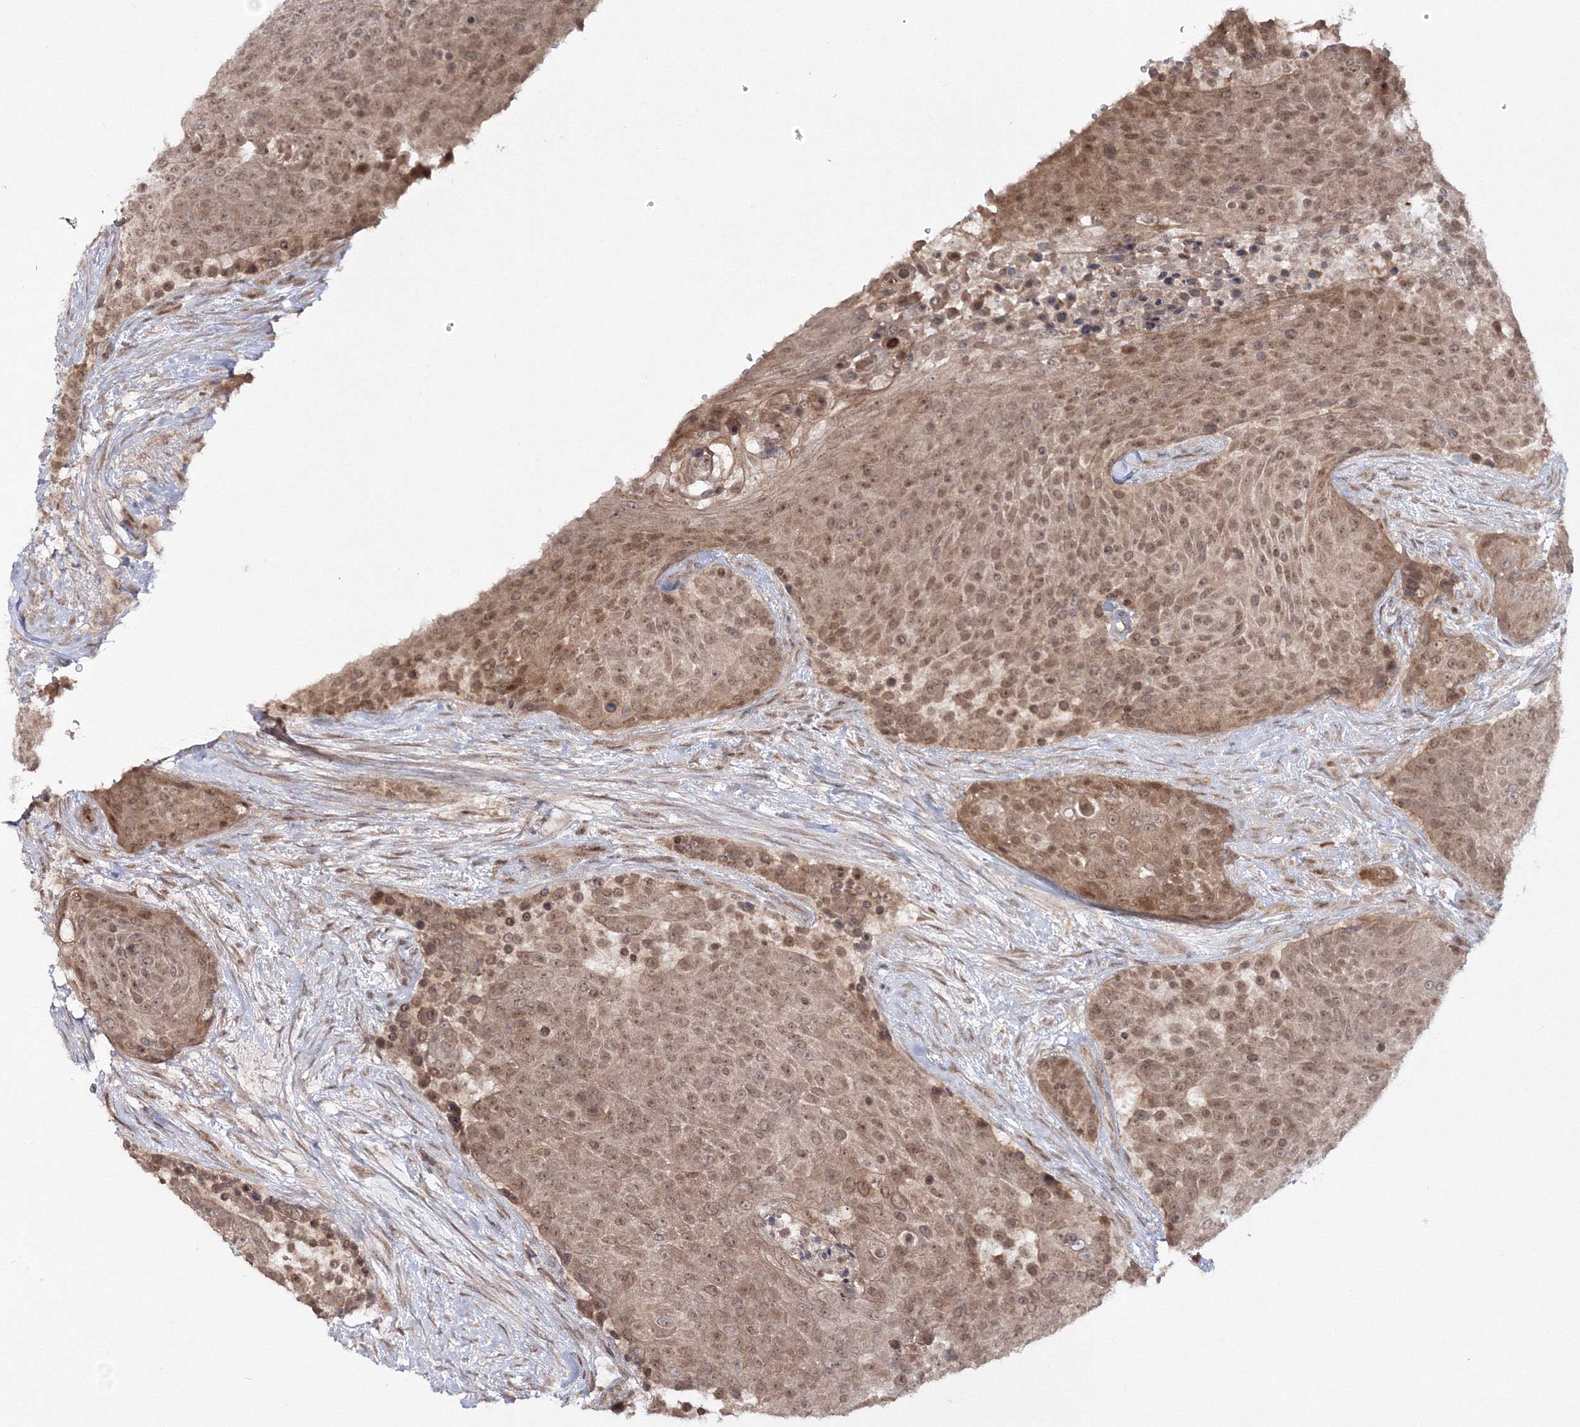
{"staining": {"intensity": "moderate", "quantity": ">75%", "location": "cytoplasmic/membranous,nuclear"}, "tissue": "urothelial cancer", "cell_type": "Tumor cells", "image_type": "cancer", "snomed": [{"axis": "morphology", "description": "Urothelial carcinoma, High grade"}, {"axis": "topography", "description": "Urinary bladder"}], "caption": "Urothelial carcinoma (high-grade) stained with IHC reveals moderate cytoplasmic/membranous and nuclear positivity in about >75% of tumor cells. The protein is stained brown, and the nuclei are stained in blue (DAB (3,3'-diaminobenzidine) IHC with brightfield microscopy, high magnification).", "gene": "ZFAND6", "patient": {"sex": "female", "age": 63}}